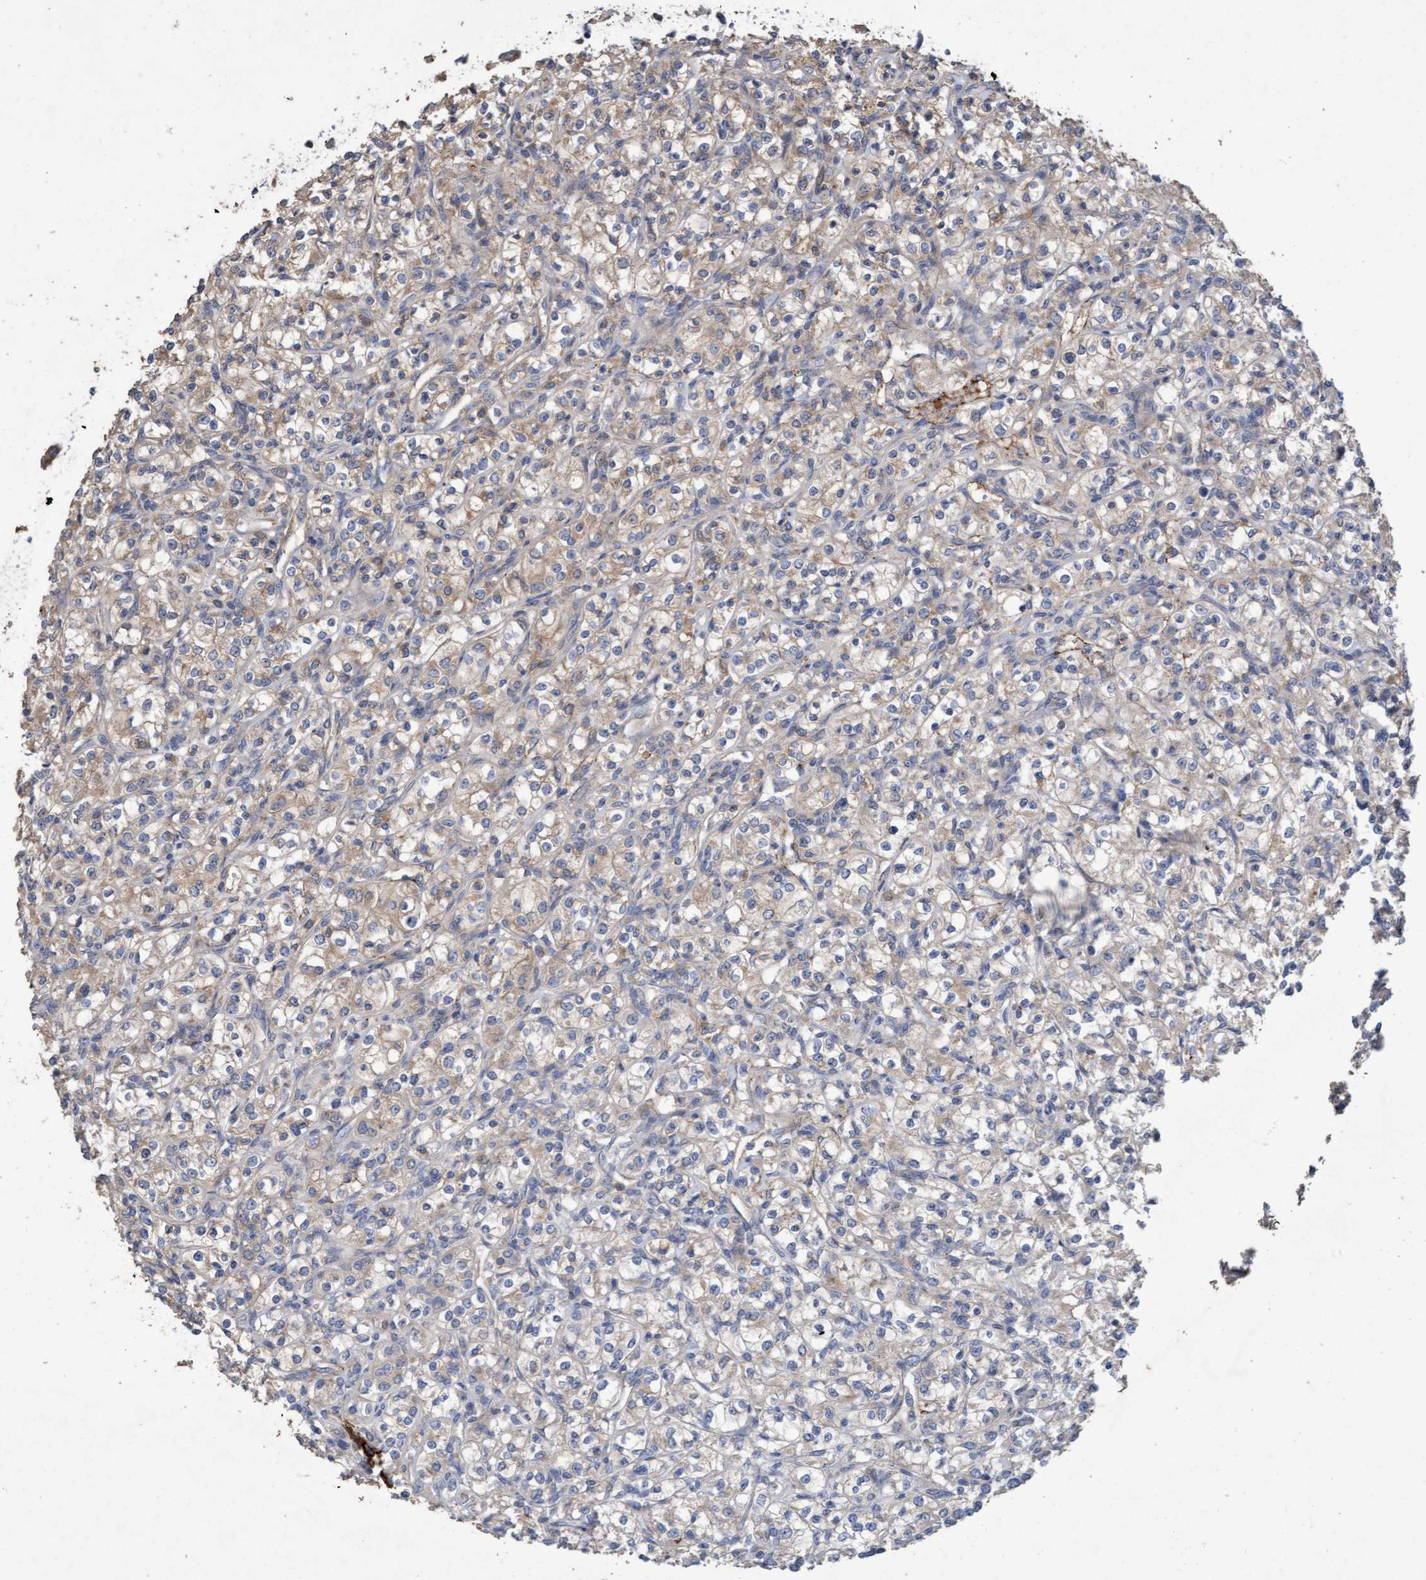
{"staining": {"intensity": "weak", "quantity": "<25%", "location": "cytoplasmic/membranous"}, "tissue": "renal cancer", "cell_type": "Tumor cells", "image_type": "cancer", "snomed": [{"axis": "morphology", "description": "Adenocarcinoma, NOS"}, {"axis": "topography", "description": "Kidney"}], "caption": "Renal adenocarcinoma was stained to show a protein in brown. There is no significant positivity in tumor cells.", "gene": "DDHD2", "patient": {"sex": "male", "age": 77}}